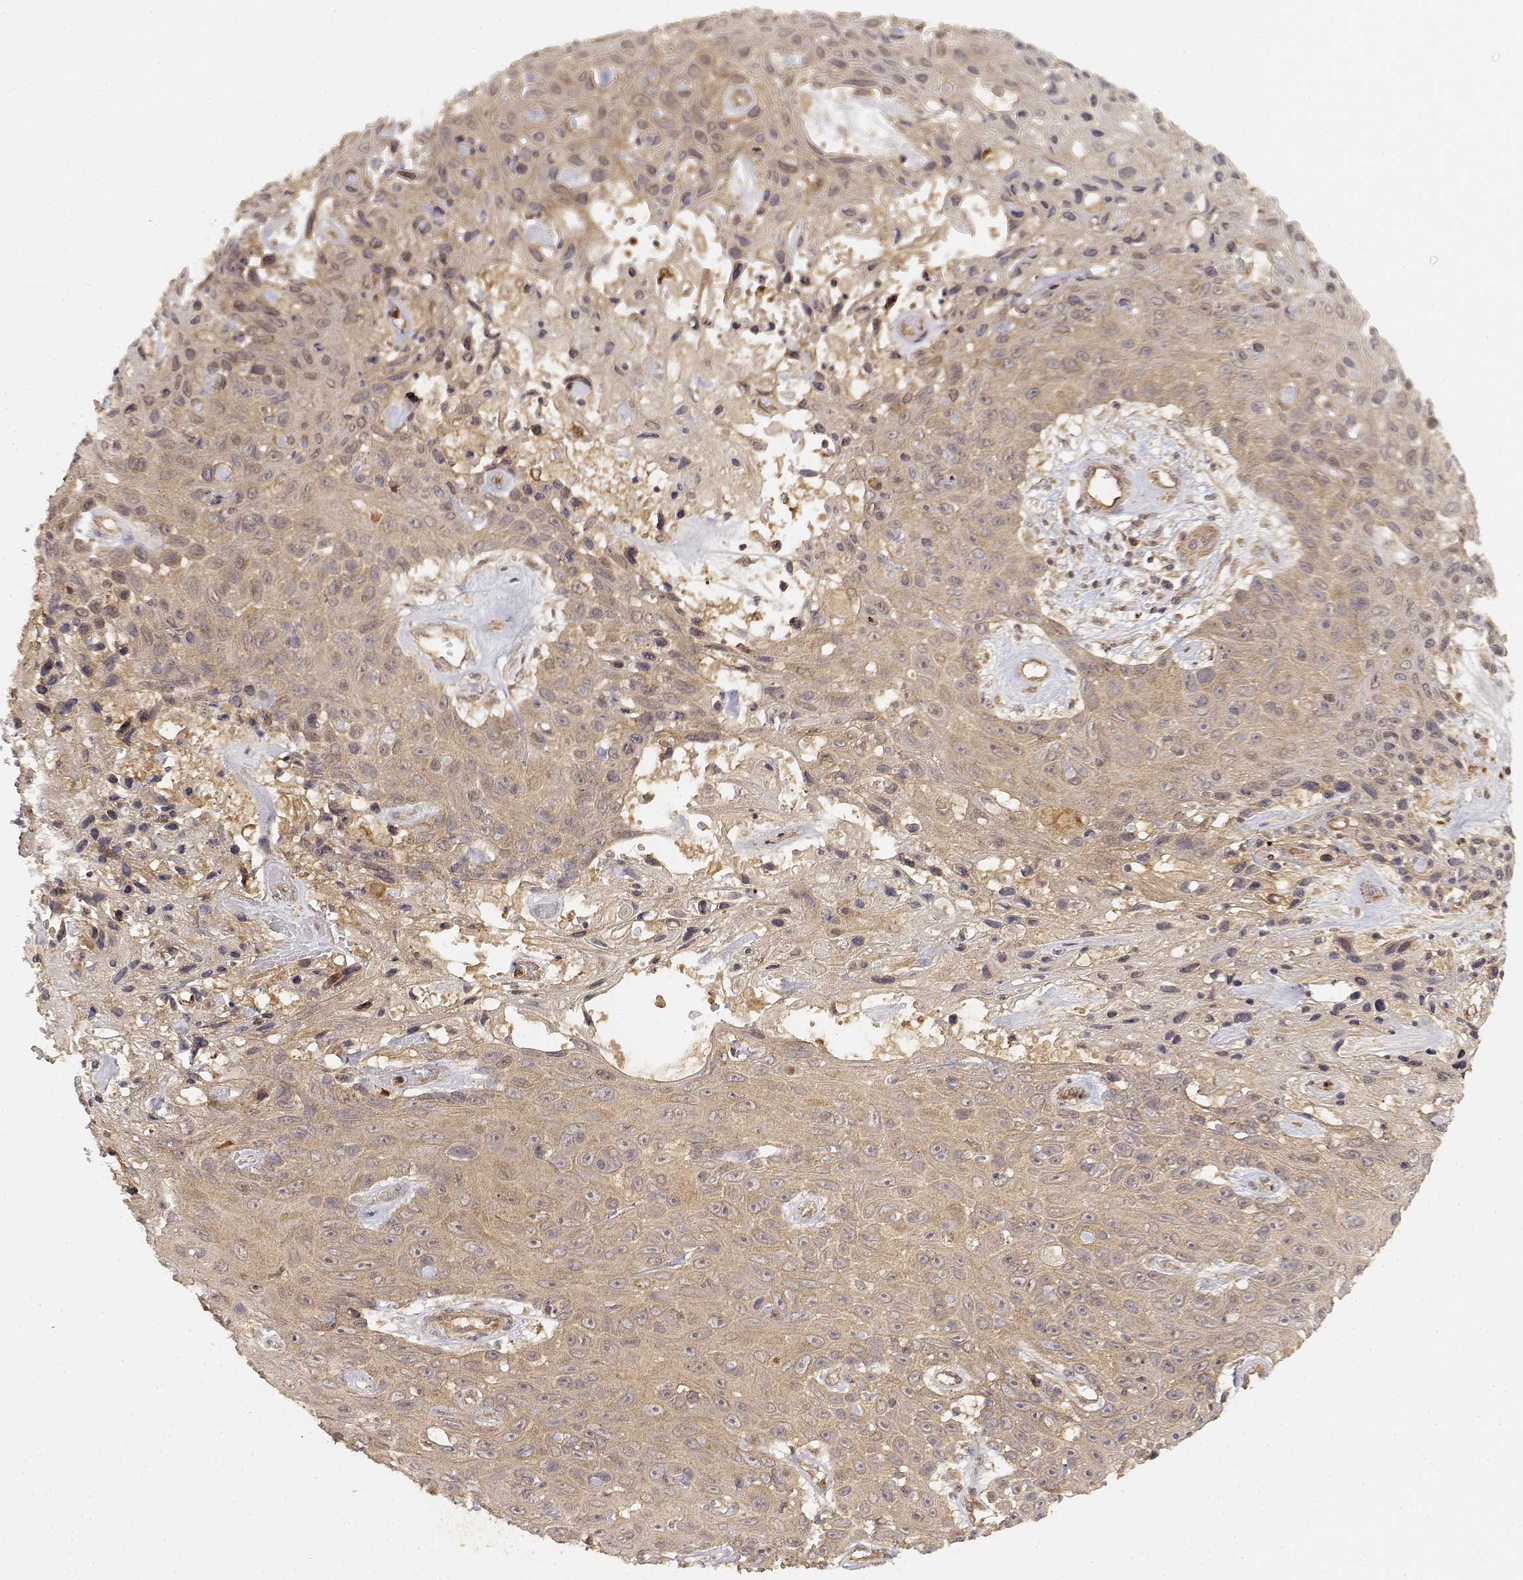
{"staining": {"intensity": "weak", "quantity": ">75%", "location": "cytoplasmic/membranous"}, "tissue": "skin cancer", "cell_type": "Tumor cells", "image_type": "cancer", "snomed": [{"axis": "morphology", "description": "Squamous cell carcinoma, NOS"}, {"axis": "topography", "description": "Skin"}], "caption": "Protein staining of squamous cell carcinoma (skin) tissue shows weak cytoplasmic/membranous positivity in about >75% of tumor cells.", "gene": "CDK5RAP2", "patient": {"sex": "male", "age": 82}}